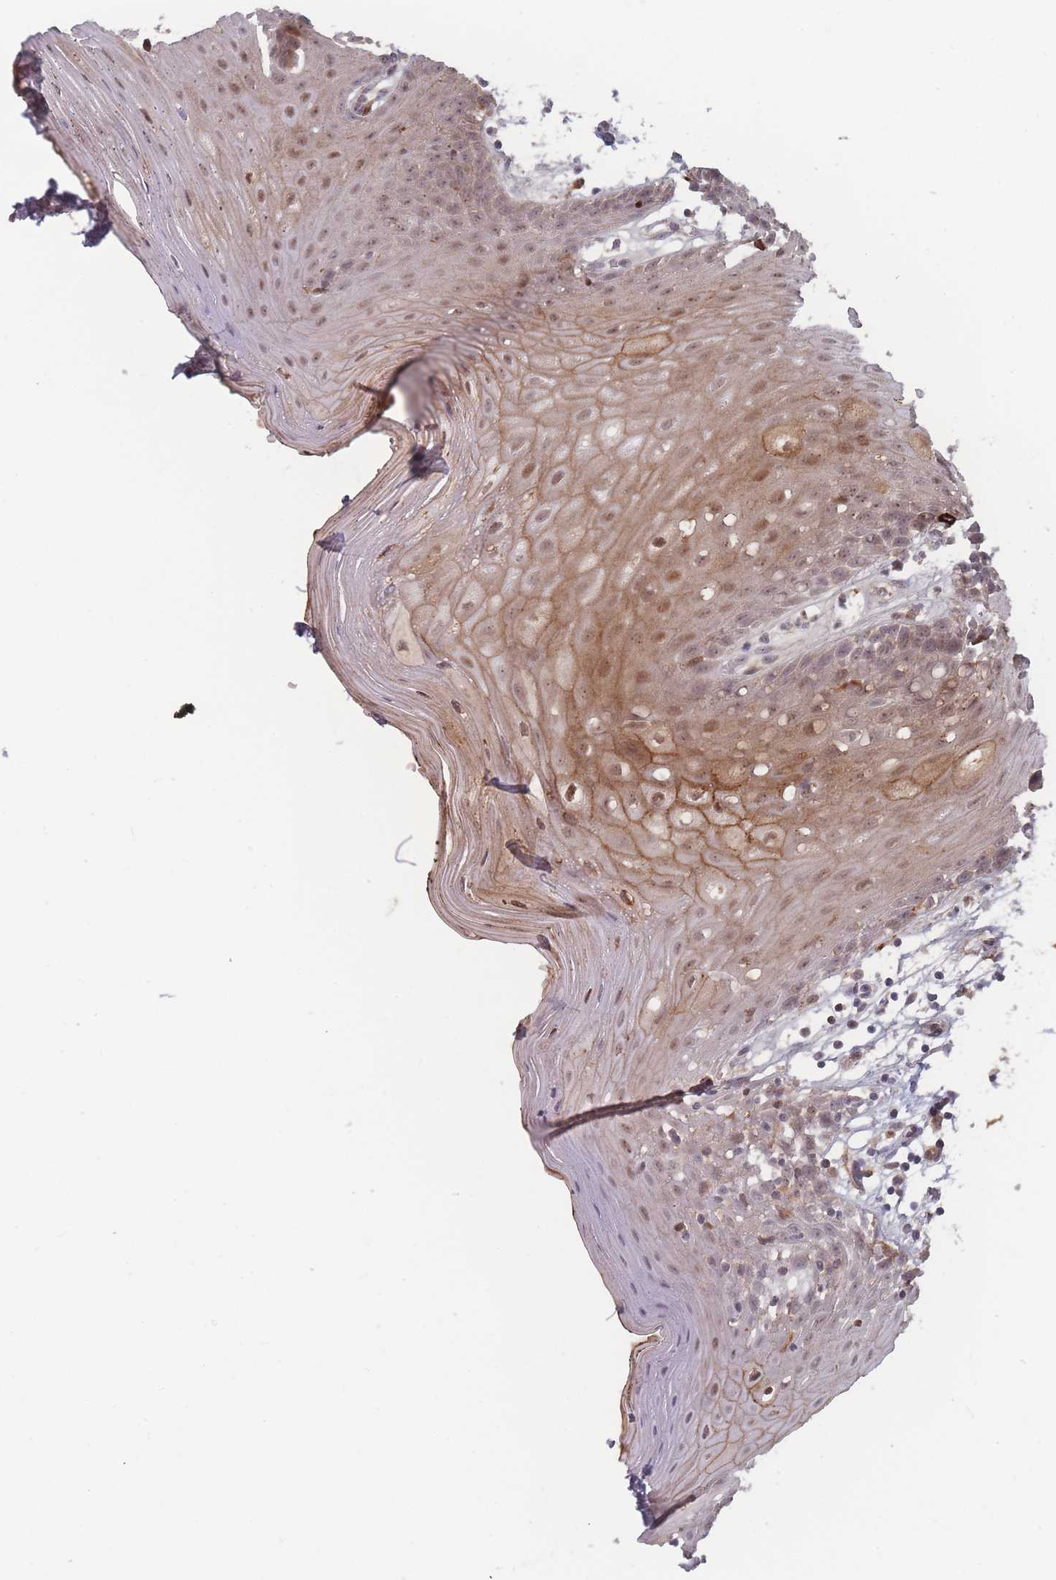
{"staining": {"intensity": "moderate", "quantity": ">75%", "location": "cytoplasmic/membranous,nuclear"}, "tissue": "oral mucosa", "cell_type": "Squamous epithelial cells", "image_type": "normal", "snomed": [{"axis": "morphology", "description": "Normal tissue, NOS"}, {"axis": "topography", "description": "Oral tissue"}, {"axis": "topography", "description": "Tounge, NOS"}], "caption": "About >75% of squamous epithelial cells in benign human oral mucosa display moderate cytoplasmic/membranous,nuclear protein staining as visualized by brown immunohistochemical staining.", "gene": "TMEM232", "patient": {"sex": "female", "age": 59}}